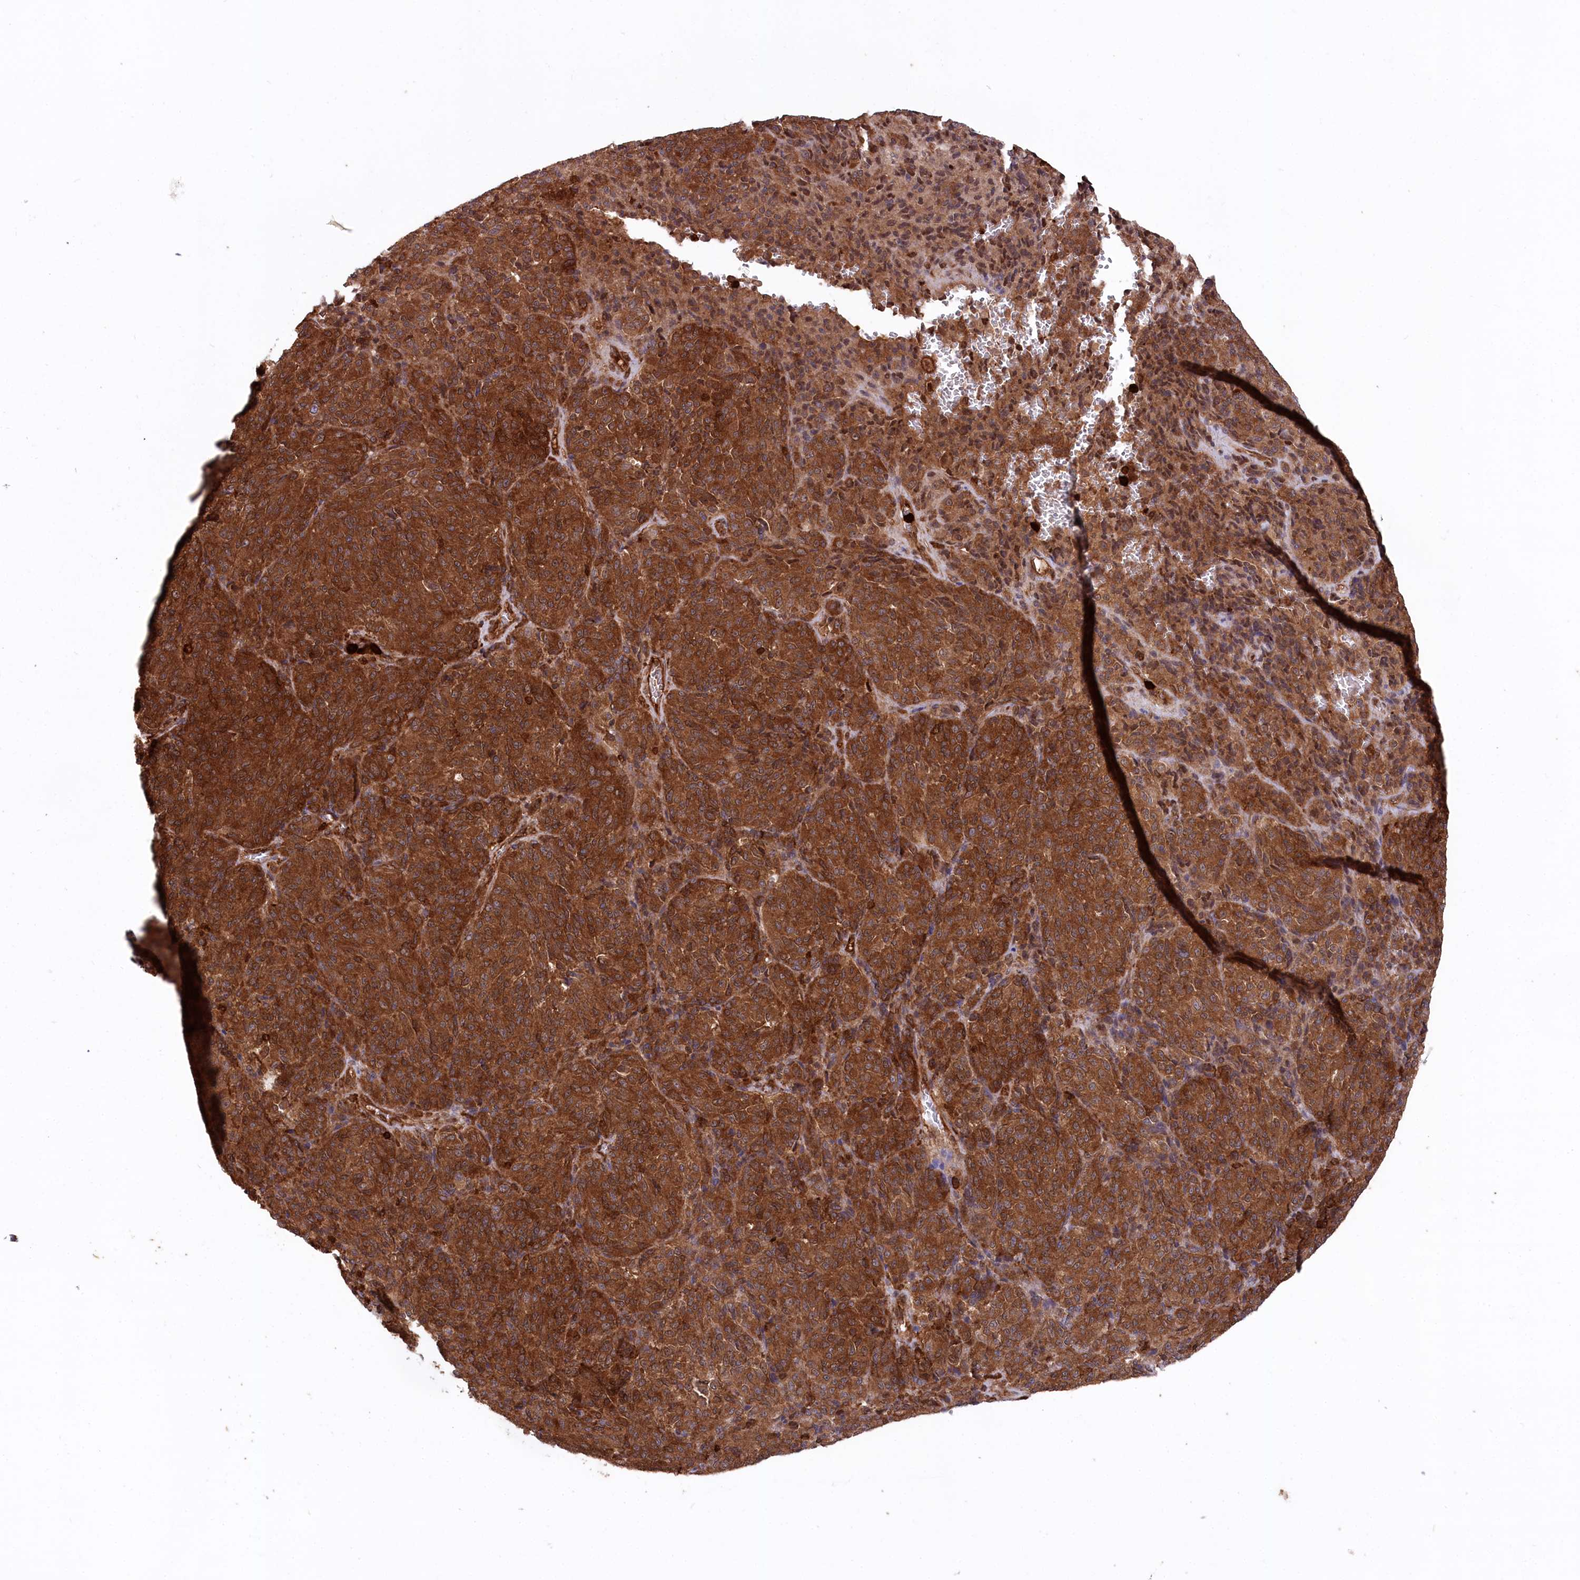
{"staining": {"intensity": "strong", "quantity": ">75%", "location": "cytoplasmic/membranous"}, "tissue": "melanoma", "cell_type": "Tumor cells", "image_type": "cancer", "snomed": [{"axis": "morphology", "description": "Malignant melanoma, Metastatic site"}, {"axis": "topography", "description": "Brain"}], "caption": "A high amount of strong cytoplasmic/membranous positivity is seen in approximately >75% of tumor cells in malignant melanoma (metastatic site) tissue.", "gene": "LSG1", "patient": {"sex": "female", "age": 56}}